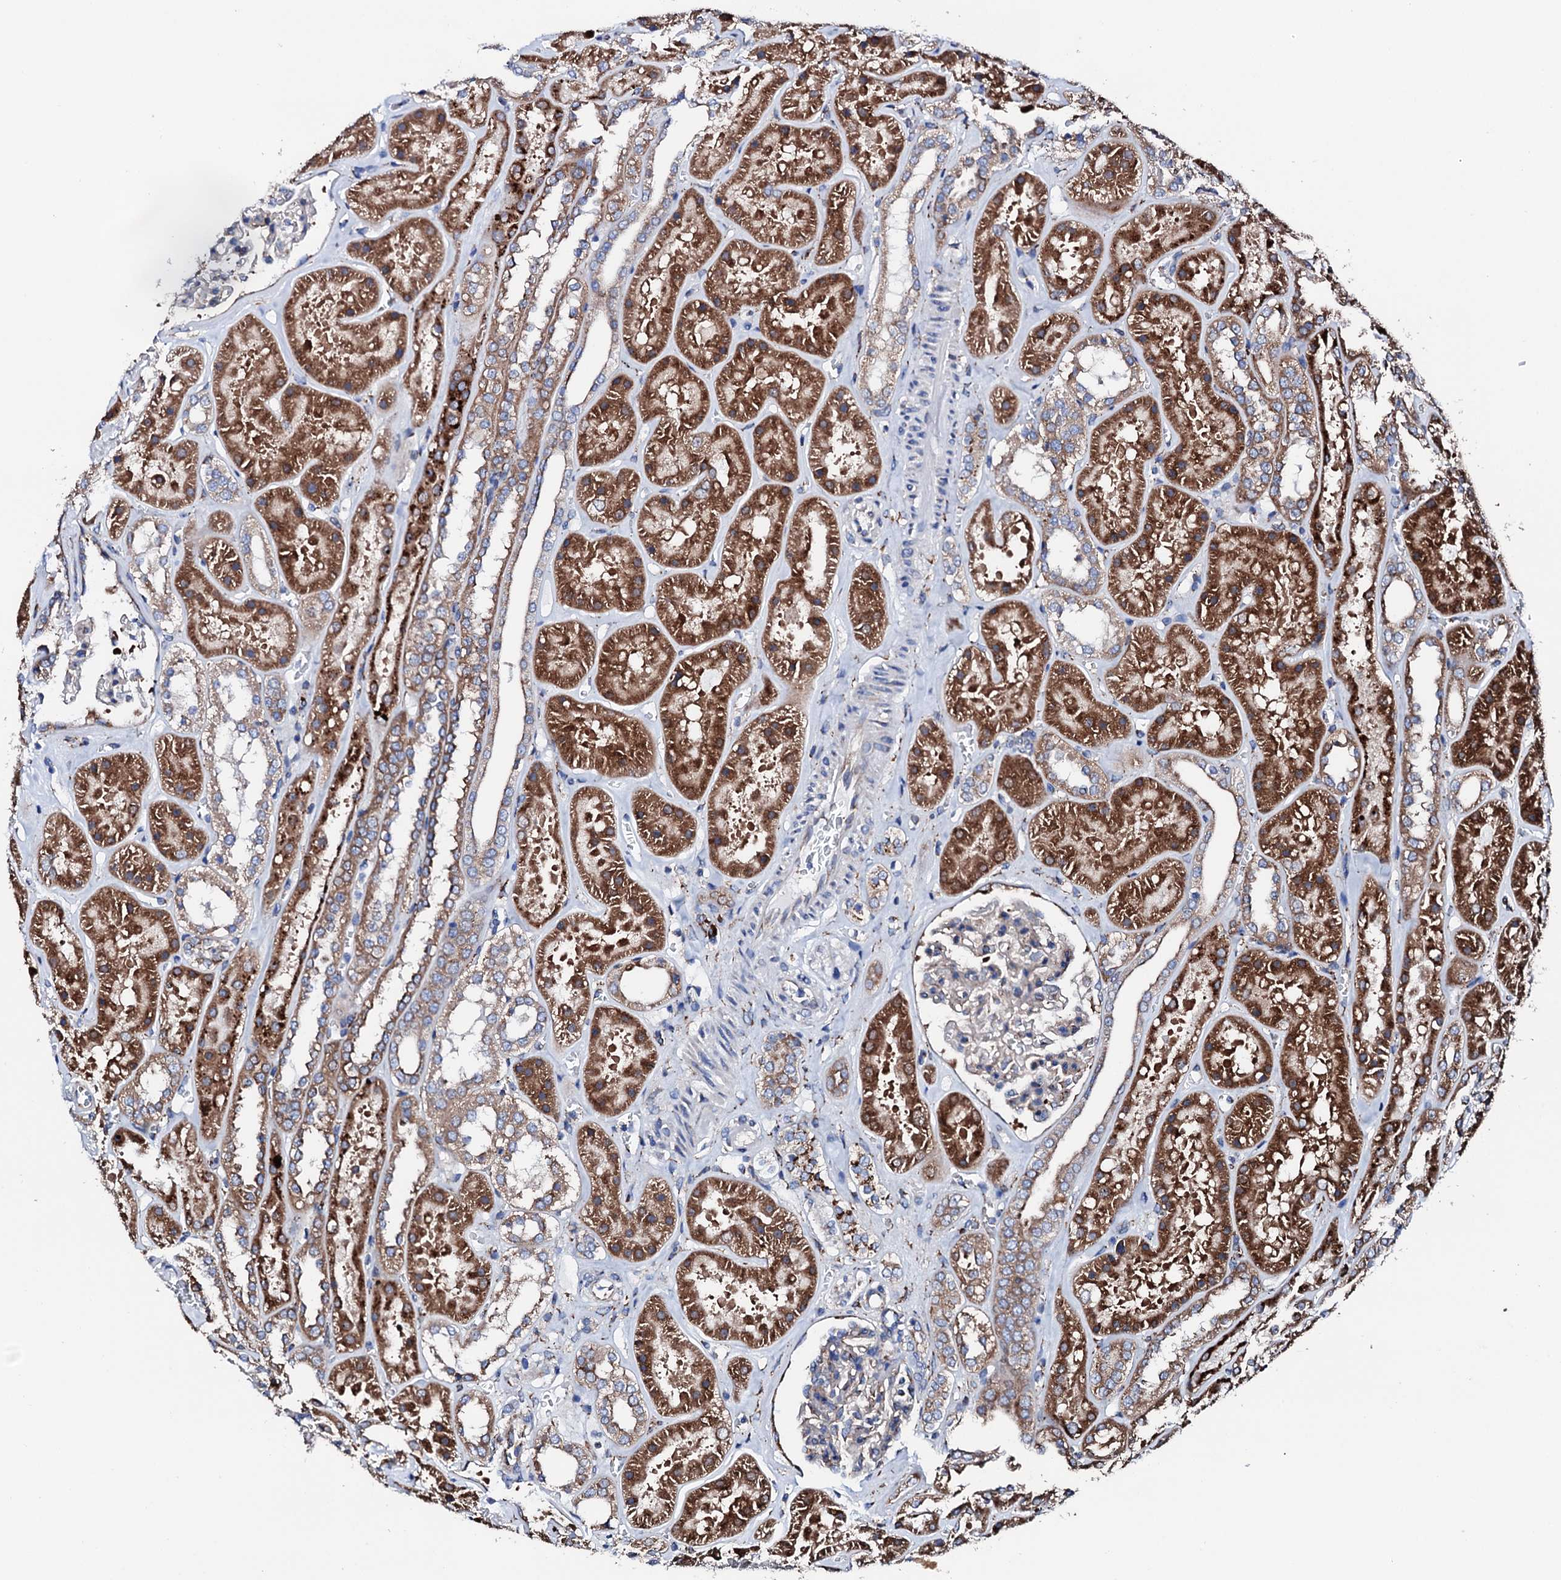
{"staining": {"intensity": "negative", "quantity": "none", "location": "none"}, "tissue": "kidney", "cell_type": "Cells in glomeruli", "image_type": "normal", "snomed": [{"axis": "morphology", "description": "Normal tissue, NOS"}, {"axis": "topography", "description": "Kidney"}], "caption": "This is an immunohistochemistry photomicrograph of benign human kidney. There is no positivity in cells in glomeruli.", "gene": "AMDHD1", "patient": {"sex": "female", "age": 41}}